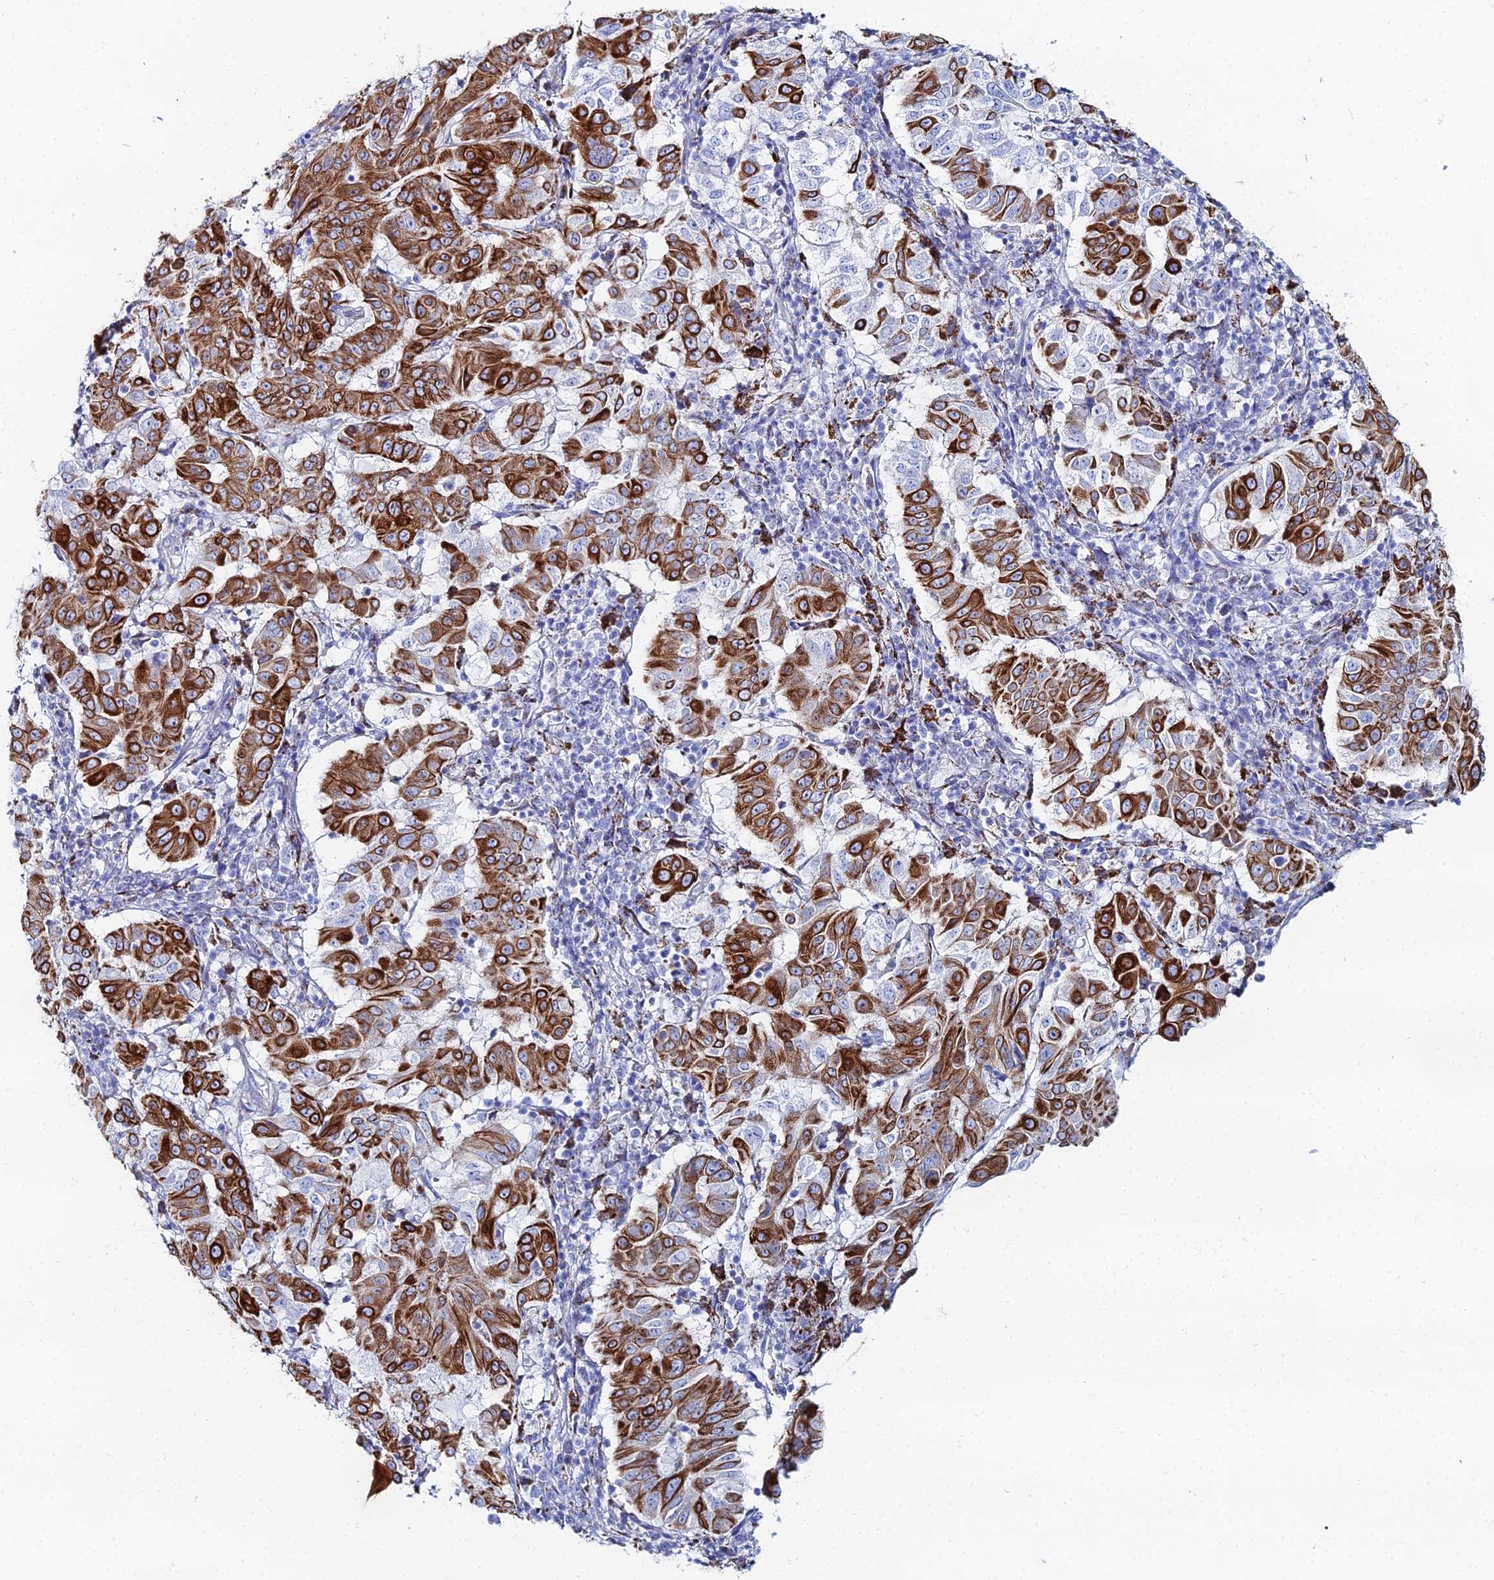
{"staining": {"intensity": "strong", "quantity": ">75%", "location": "cytoplasmic/membranous"}, "tissue": "pancreatic cancer", "cell_type": "Tumor cells", "image_type": "cancer", "snomed": [{"axis": "morphology", "description": "Adenocarcinoma, NOS"}, {"axis": "topography", "description": "Pancreas"}], "caption": "Adenocarcinoma (pancreatic) was stained to show a protein in brown. There is high levels of strong cytoplasmic/membranous staining in approximately >75% of tumor cells.", "gene": "DHX34", "patient": {"sex": "male", "age": 63}}